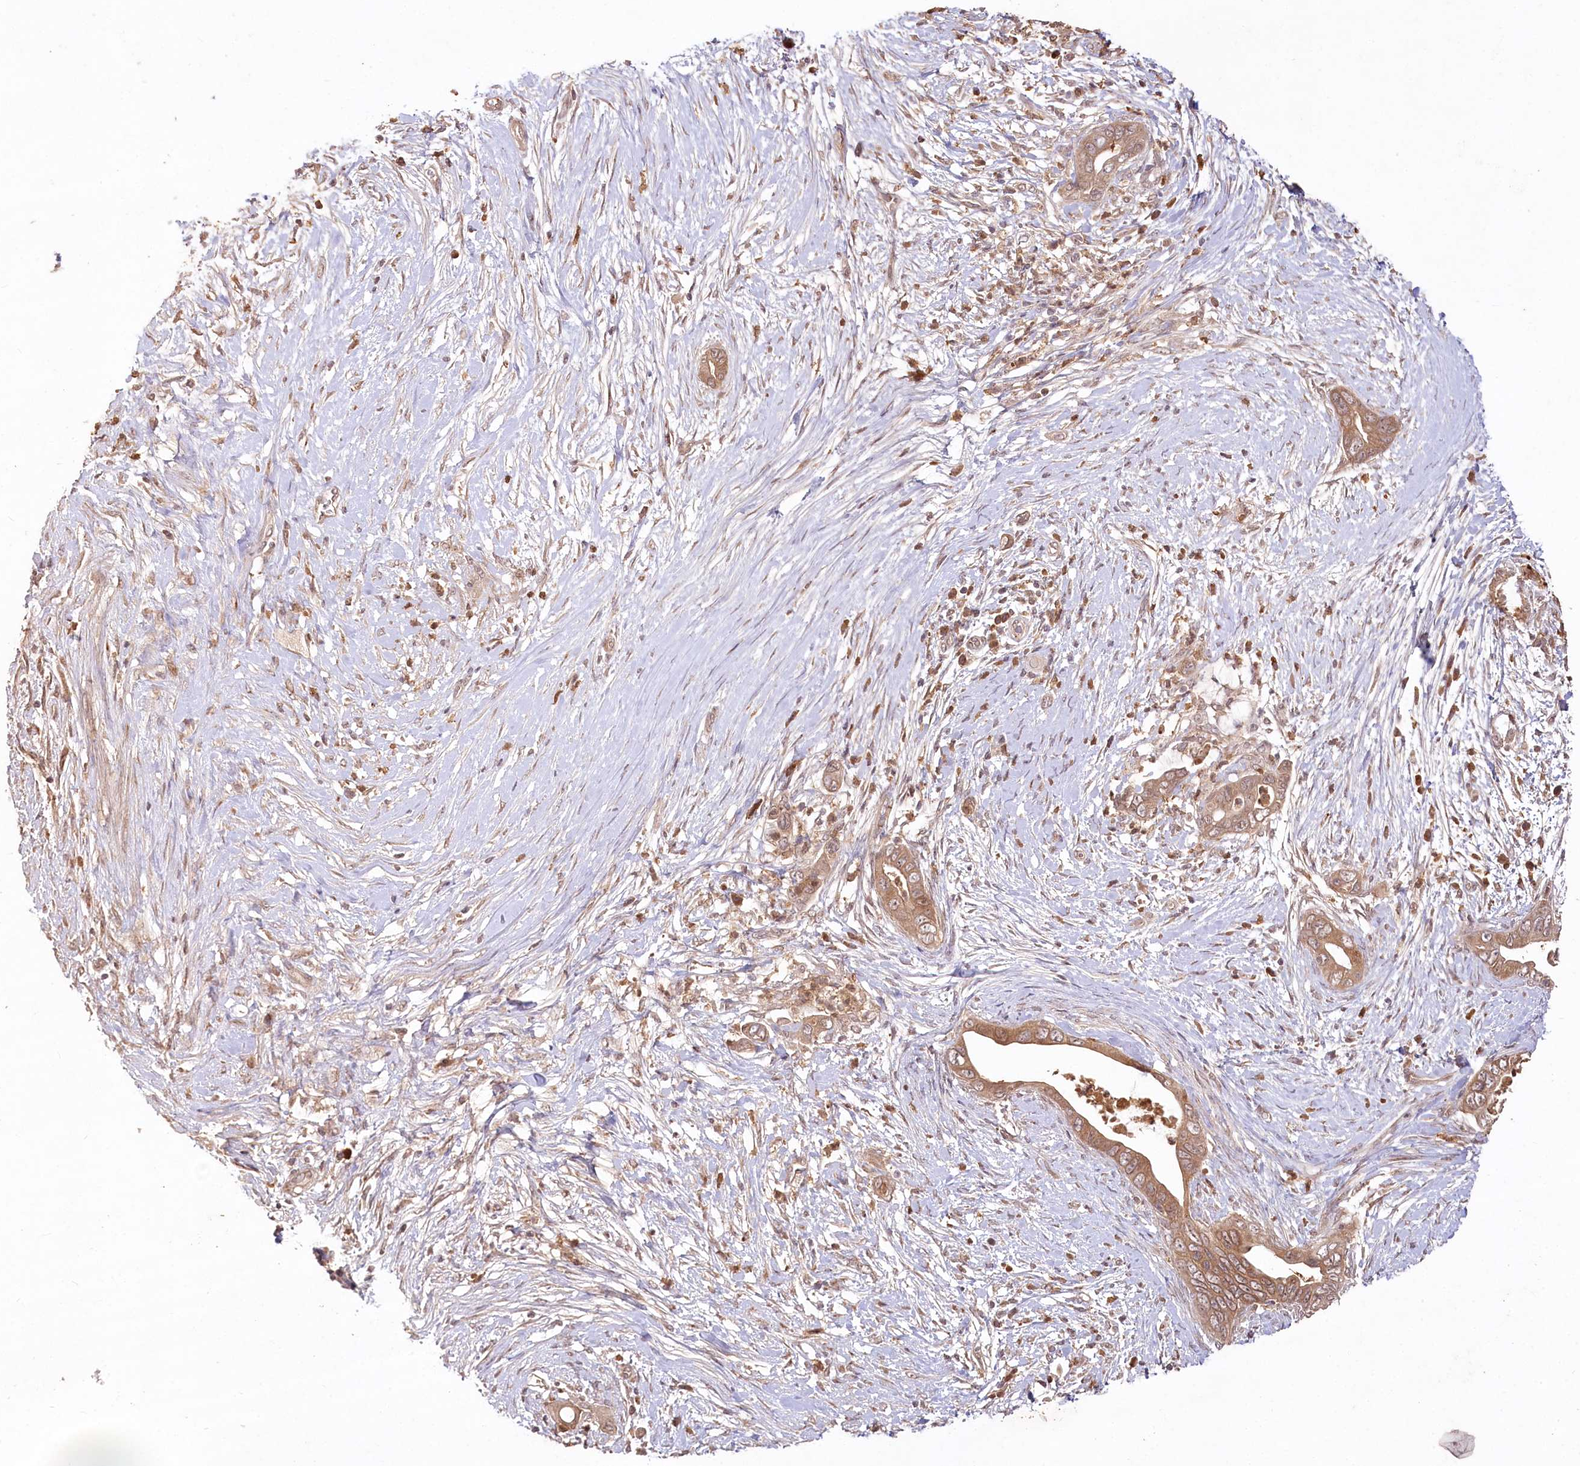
{"staining": {"intensity": "moderate", "quantity": ">75%", "location": "cytoplasmic/membranous"}, "tissue": "pancreatic cancer", "cell_type": "Tumor cells", "image_type": "cancer", "snomed": [{"axis": "morphology", "description": "Adenocarcinoma, NOS"}, {"axis": "topography", "description": "Pancreas"}], "caption": "A brown stain highlights moderate cytoplasmic/membranous expression of a protein in human pancreatic adenocarcinoma tumor cells. The protein of interest is shown in brown color, while the nuclei are stained blue.", "gene": "IRAK1BP1", "patient": {"sex": "male", "age": 75}}